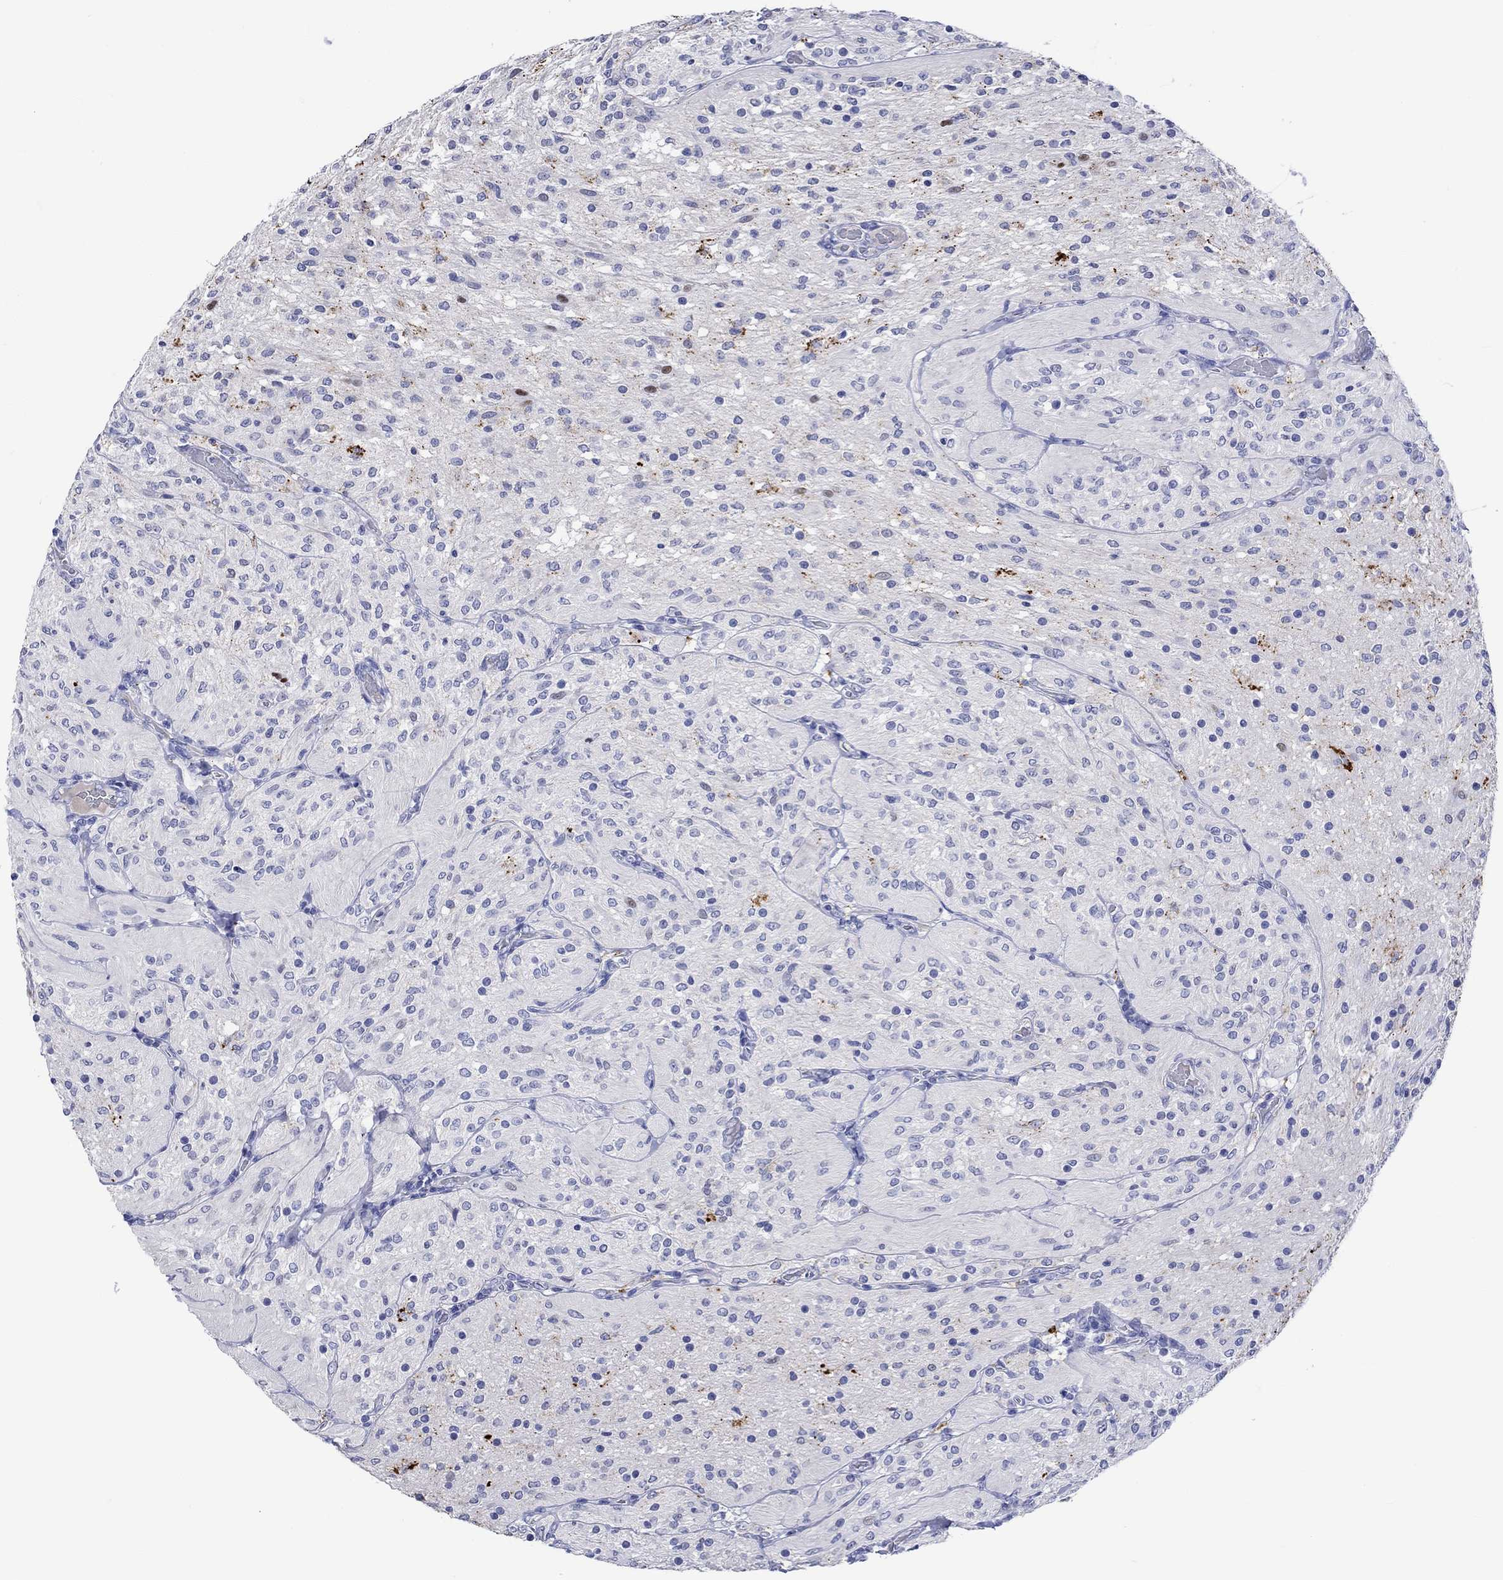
{"staining": {"intensity": "negative", "quantity": "none", "location": "none"}, "tissue": "glioma", "cell_type": "Tumor cells", "image_type": "cancer", "snomed": [{"axis": "morphology", "description": "Glioma, malignant, Low grade"}, {"axis": "topography", "description": "Brain"}], "caption": "Immunohistochemistry (IHC) photomicrograph of neoplastic tissue: malignant glioma (low-grade) stained with DAB demonstrates no significant protein positivity in tumor cells.", "gene": "KLHL35", "patient": {"sex": "male", "age": 3}}